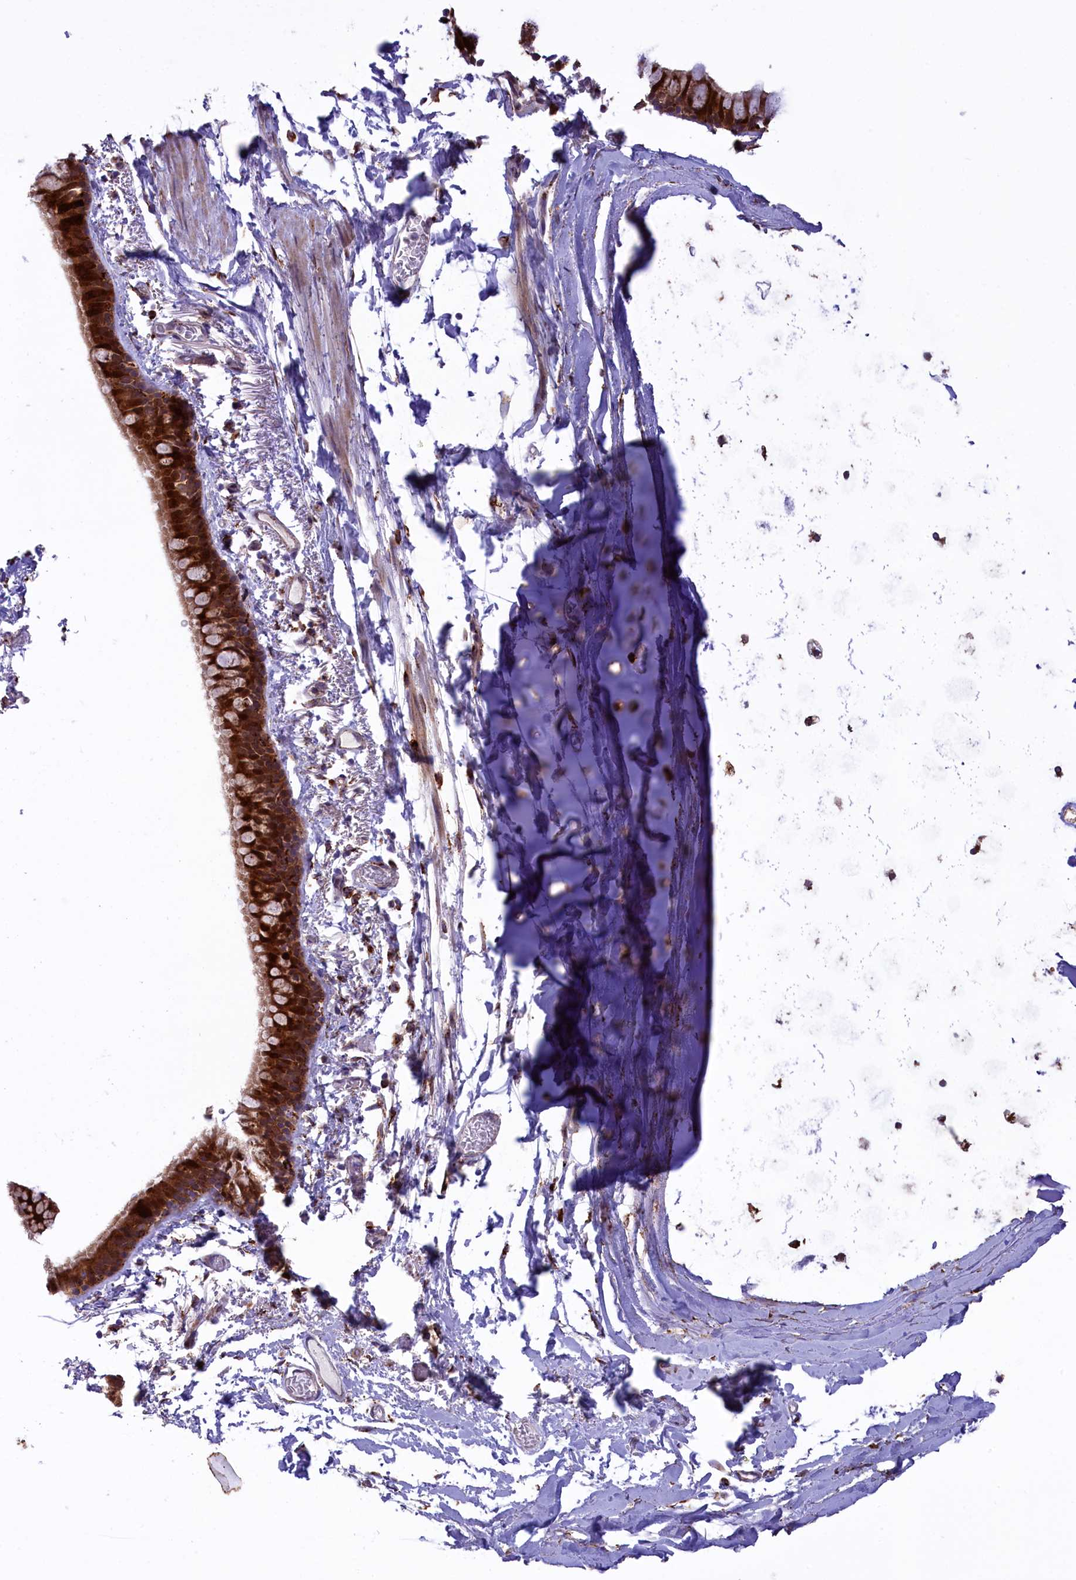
{"staining": {"intensity": "strong", "quantity": ">75%", "location": "cytoplasmic/membranous"}, "tissue": "bronchus", "cell_type": "Respiratory epithelial cells", "image_type": "normal", "snomed": [{"axis": "morphology", "description": "Normal tissue, NOS"}, {"axis": "topography", "description": "Cartilage tissue"}], "caption": "Protein expression analysis of normal human bronchus reveals strong cytoplasmic/membranous staining in approximately >75% of respiratory epithelial cells.", "gene": "MAN2B1", "patient": {"sex": "male", "age": 63}}